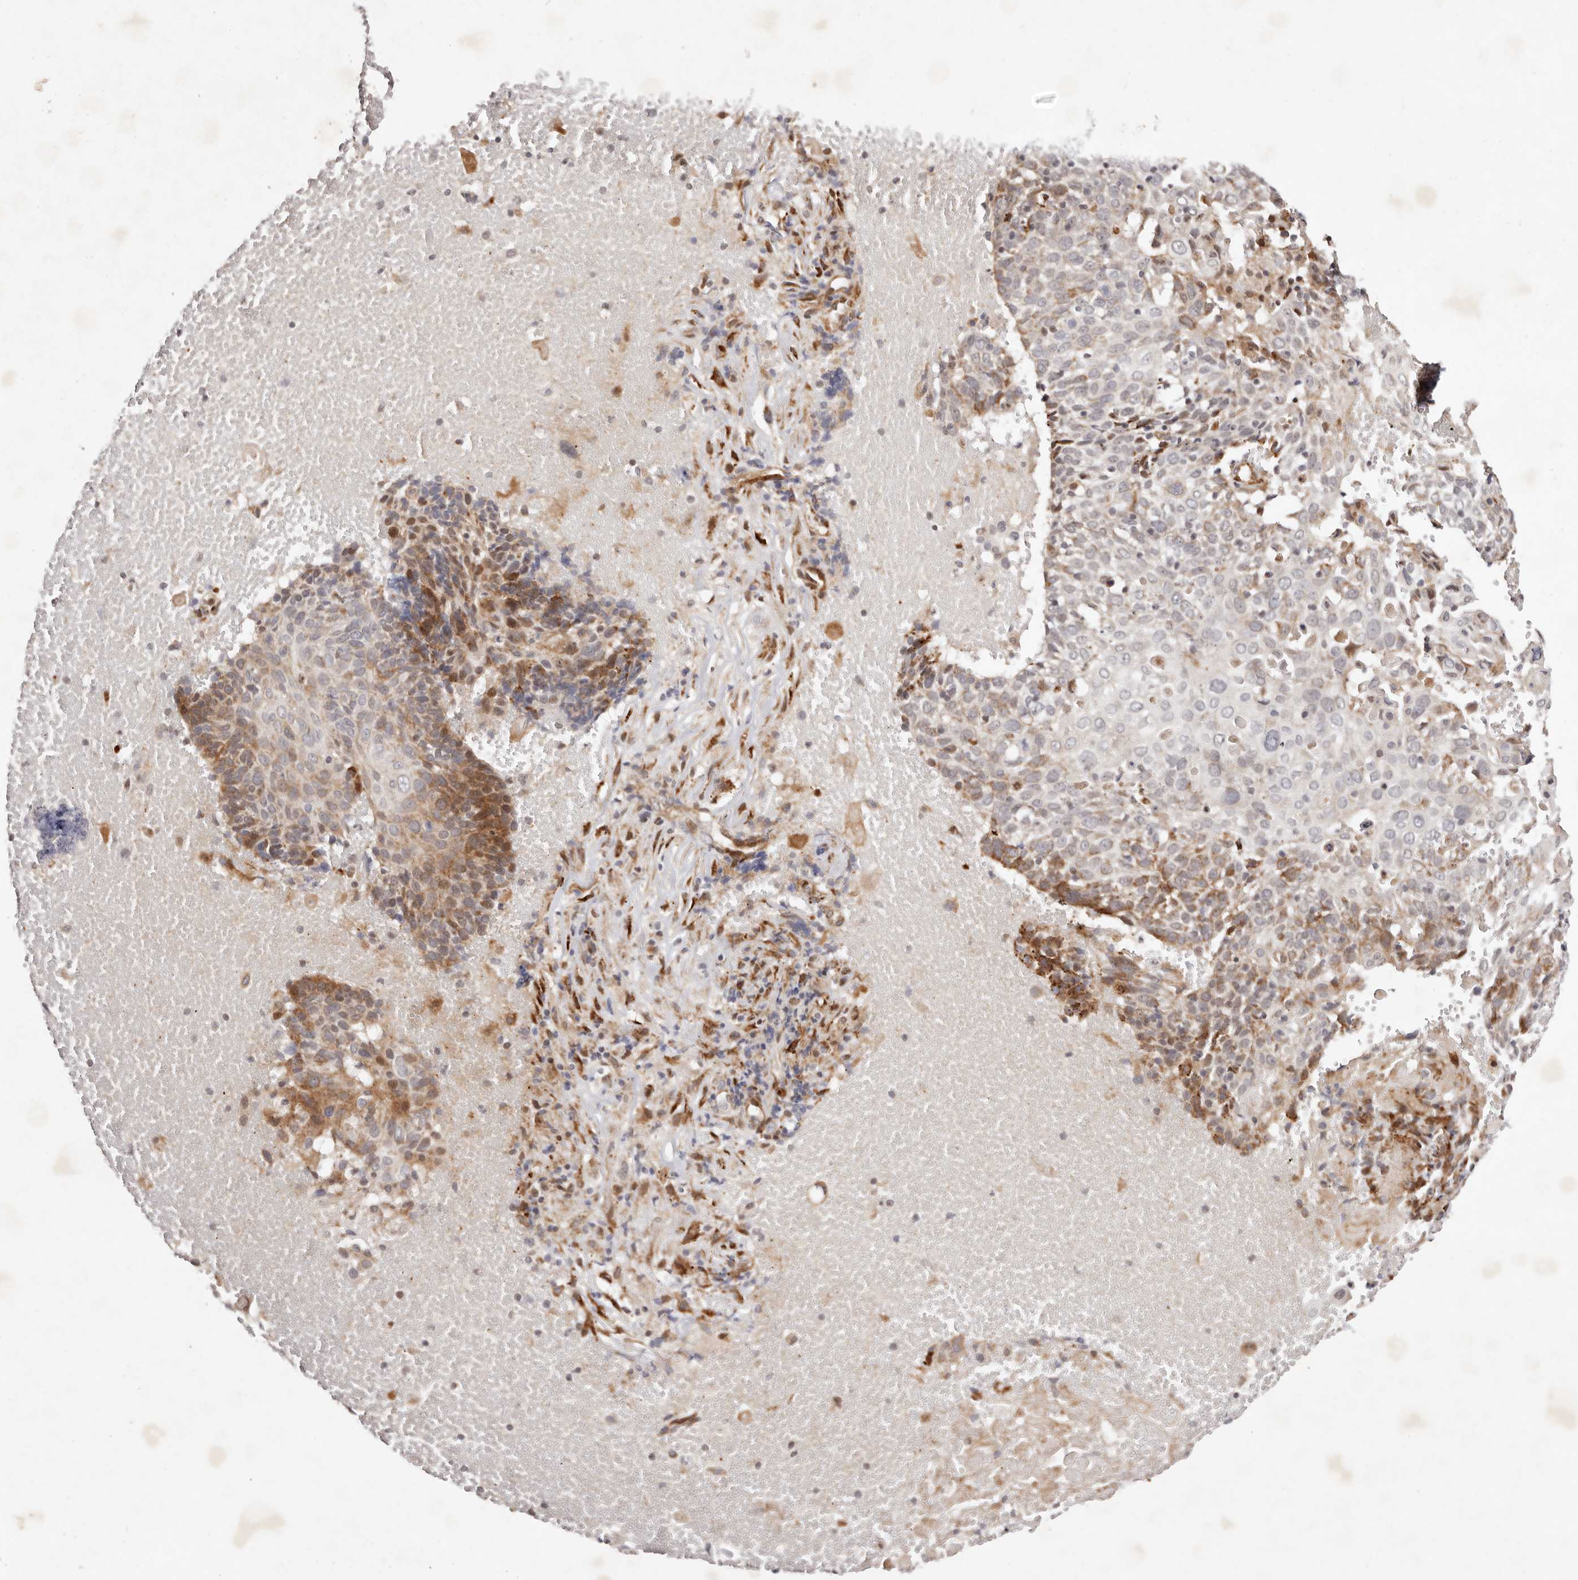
{"staining": {"intensity": "moderate", "quantity": "25%-75%", "location": "cytoplasmic/membranous,nuclear"}, "tissue": "cervical cancer", "cell_type": "Tumor cells", "image_type": "cancer", "snomed": [{"axis": "morphology", "description": "Squamous cell carcinoma, NOS"}, {"axis": "topography", "description": "Cervix"}], "caption": "Cervical cancer stained for a protein (brown) demonstrates moderate cytoplasmic/membranous and nuclear positive expression in approximately 25%-75% of tumor cells.", "gene": "BCL2L15", "patient": {"sex": "female", "age": 74}}